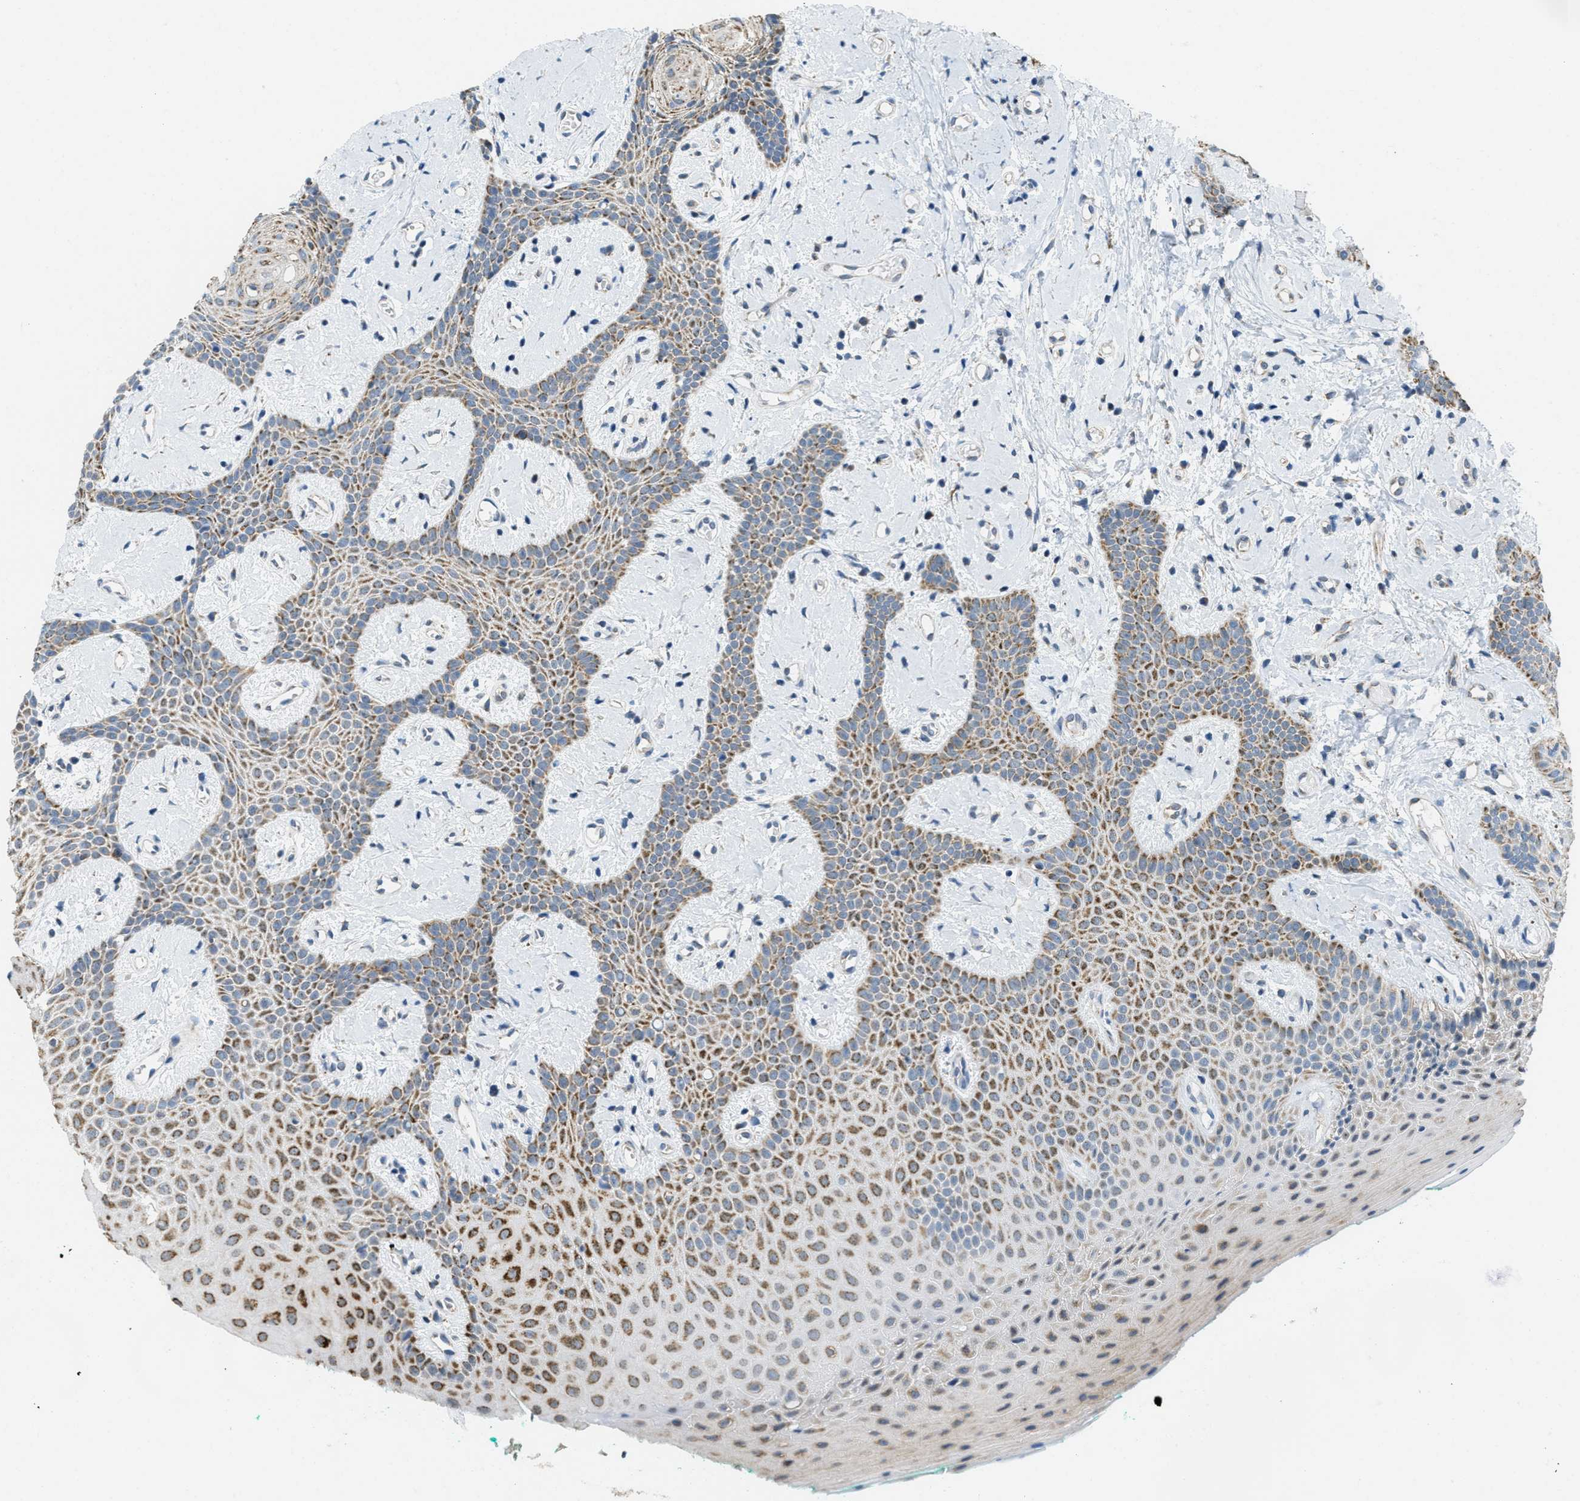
{"staining": {"intensity": "moderate", "quantity": ">75%", "location": "cytoplasmic/membranous"}, "tissue": "oral mucosa", "cell_type": "Squamous epithelial cells", "image_type": "normal", "snomed": [{"axis": "morphology", "description": "Normal tissue, NOS"}, {"axis": "morphology", "description": "Squamous cell carcinoma, NOS"}, {"axis": "topography", "description": "Oral tissue"}, {"axis": "topography", "description": "Salivary gland"}, {"axis": "topography", "description": "Head-Neck"}], "caption": "IHC of unremarkable oral mucosa exhibits medium levels of moderate cytoplasmic/membranous expression in approximately >75% of squamous epithelial cells.", "gene": "TOMM70", "patient": {"sex": "female", "age": 62}}